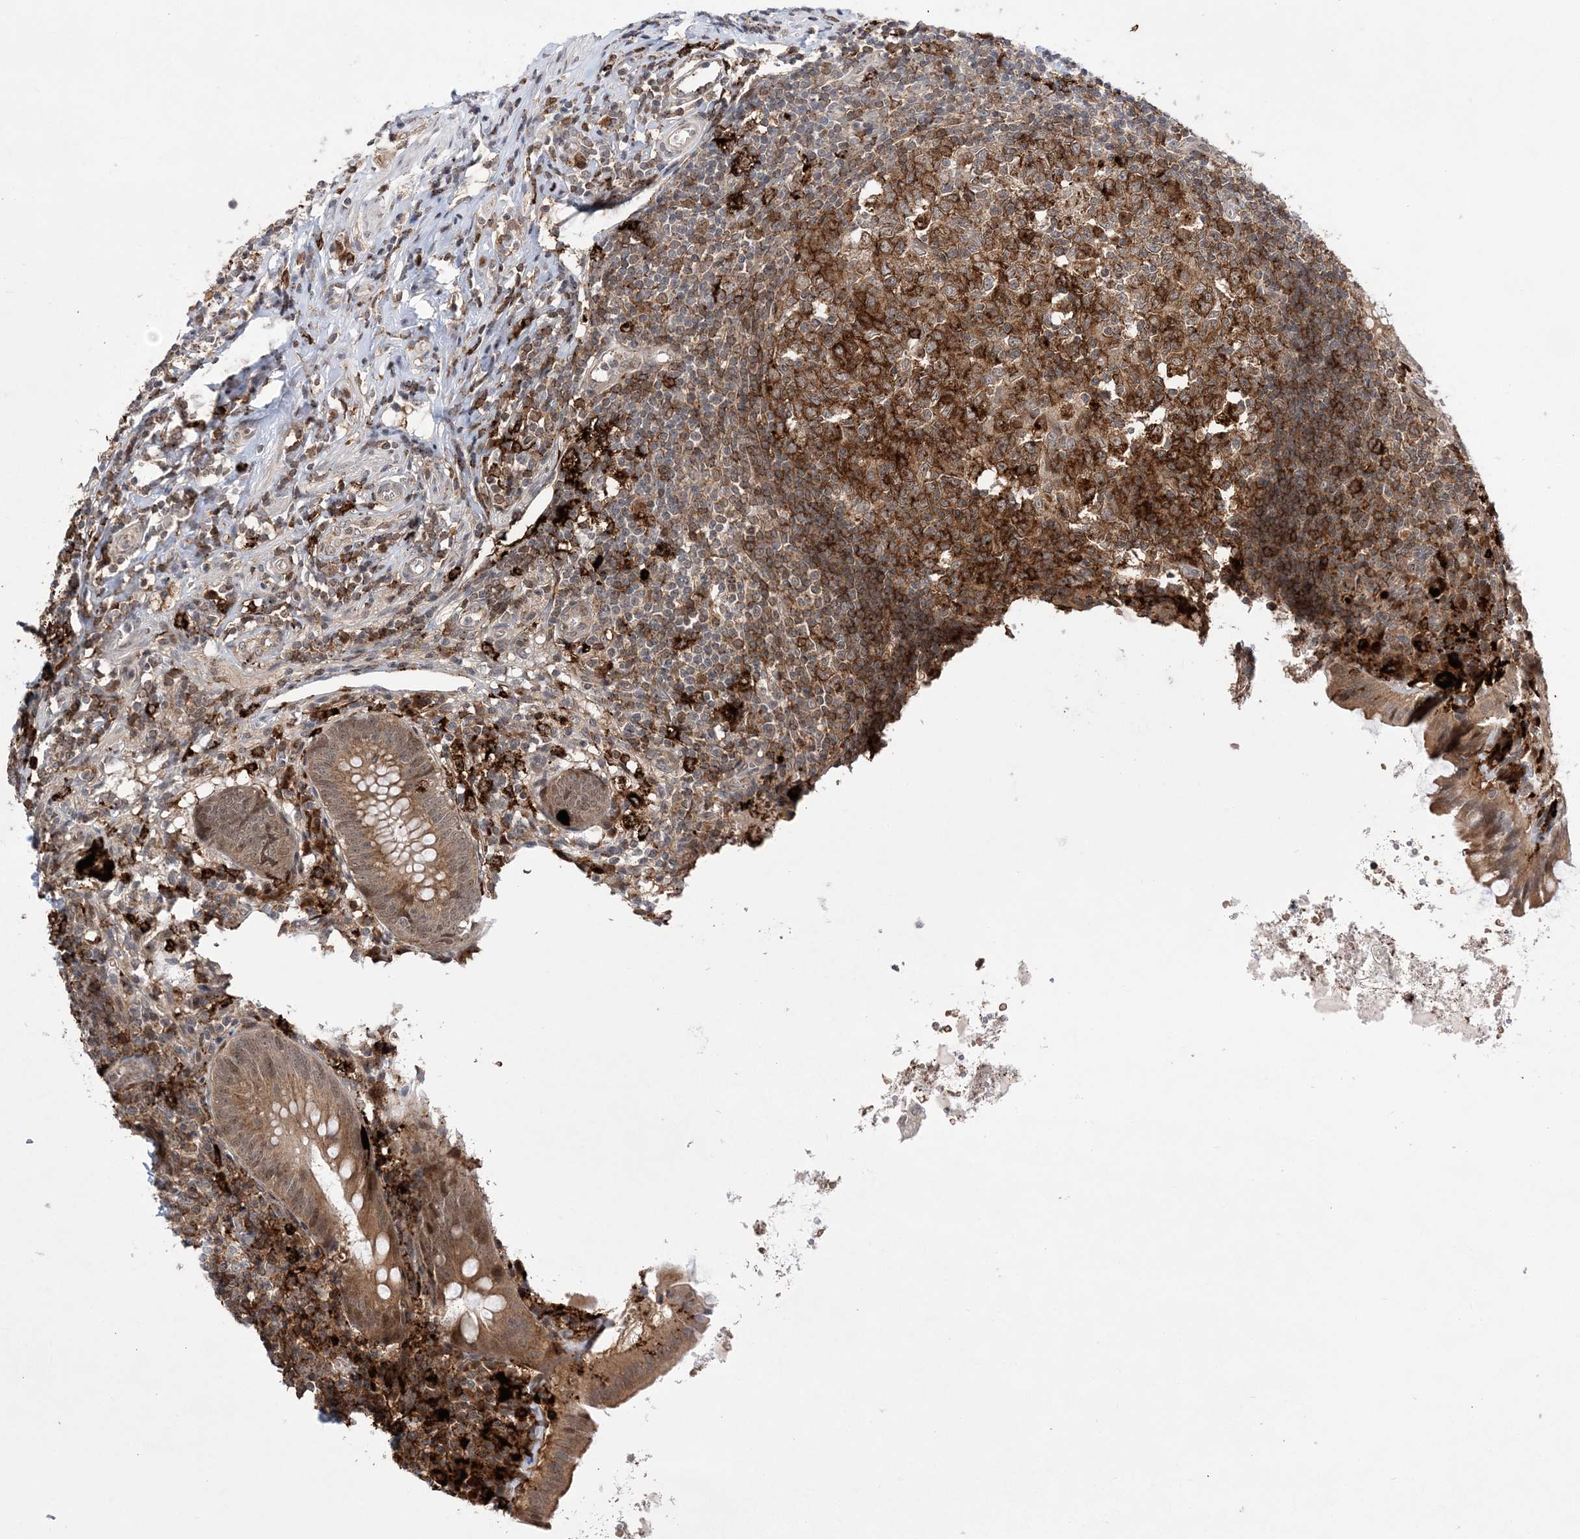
{"staining": {"intensity": "moderate", "quantity": ">75%", "location": "cytoplasmic/membranous"}, "tissue": "appendix", "cell_type": "Glandular cells", "image_type": "normal", "snomed": [{"axis": "morphology", "description": "Normal tissue, NOS"}, {"axis": "topography", "description": "Appendix"}], "caption": "Immunohistochemical staining of benign human appendix reveals moderate cytoplasmic/membranous protein expression in approximately >75% of glandular cells.", "gene": "ANAPC15", "patient": {"sex": "female", "age": 54}}